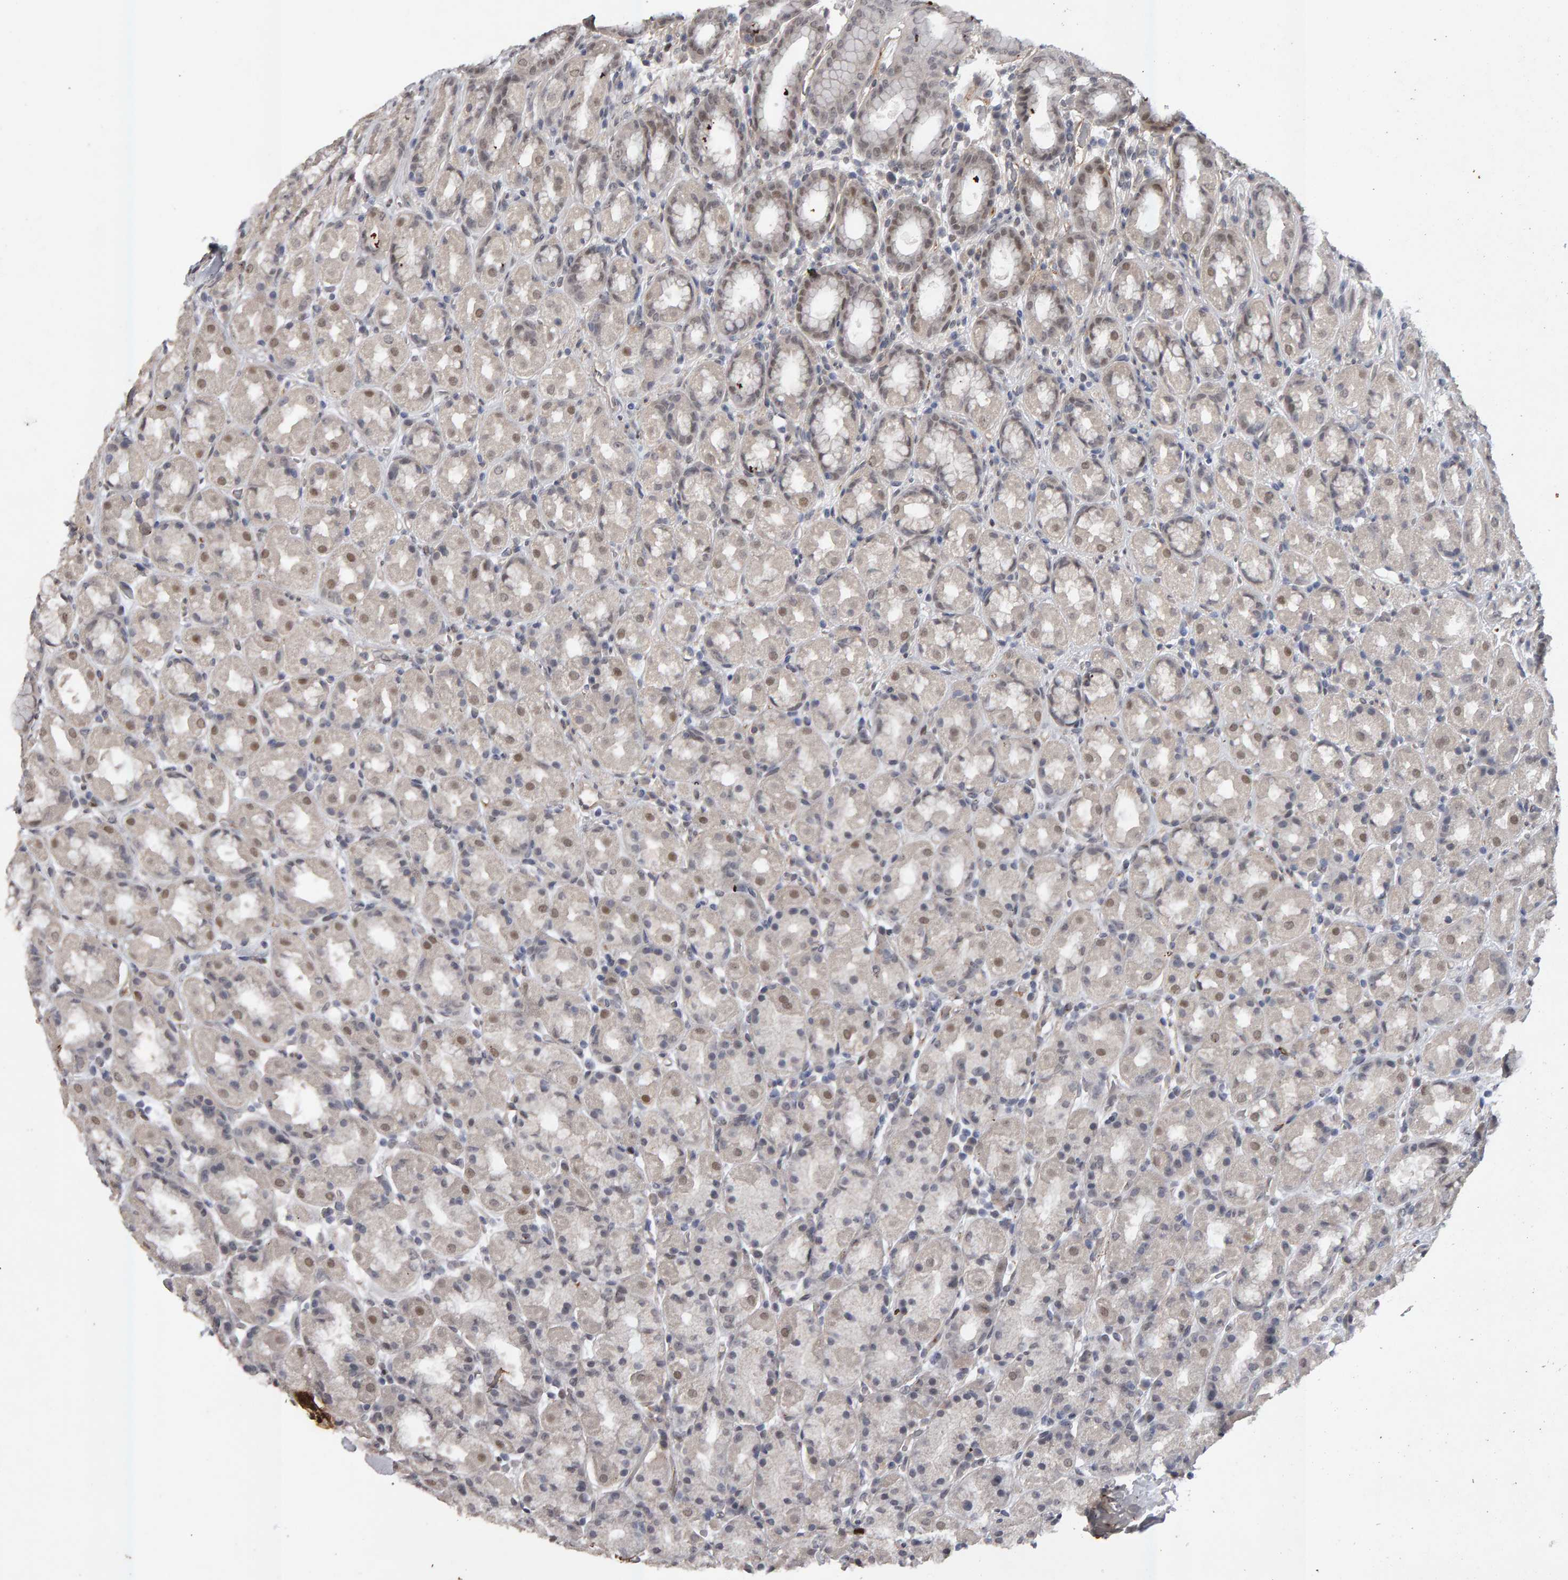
{"staining": {"intensity": "weak", "quantity": "25%-75%", "location": "cytoplasmic/membranous,nuclear"}, "tissue": "stomach", "cell_type": "Glandular cells", "image_type": "normal", "snomed": [{"axis": "morphology", "description": "Normal tissue, NOS"}, {"axis": "topography", "description": "Stomach, upper"}], "caption": "Immunohistochemical staining of normal human stomach shows low levels of weak cytoplasmic/membranous,nuclear staining in about 25%-75% of glandular cells.", "gene": "IPO8", "patient": {"sex": "male", "age": 68}}